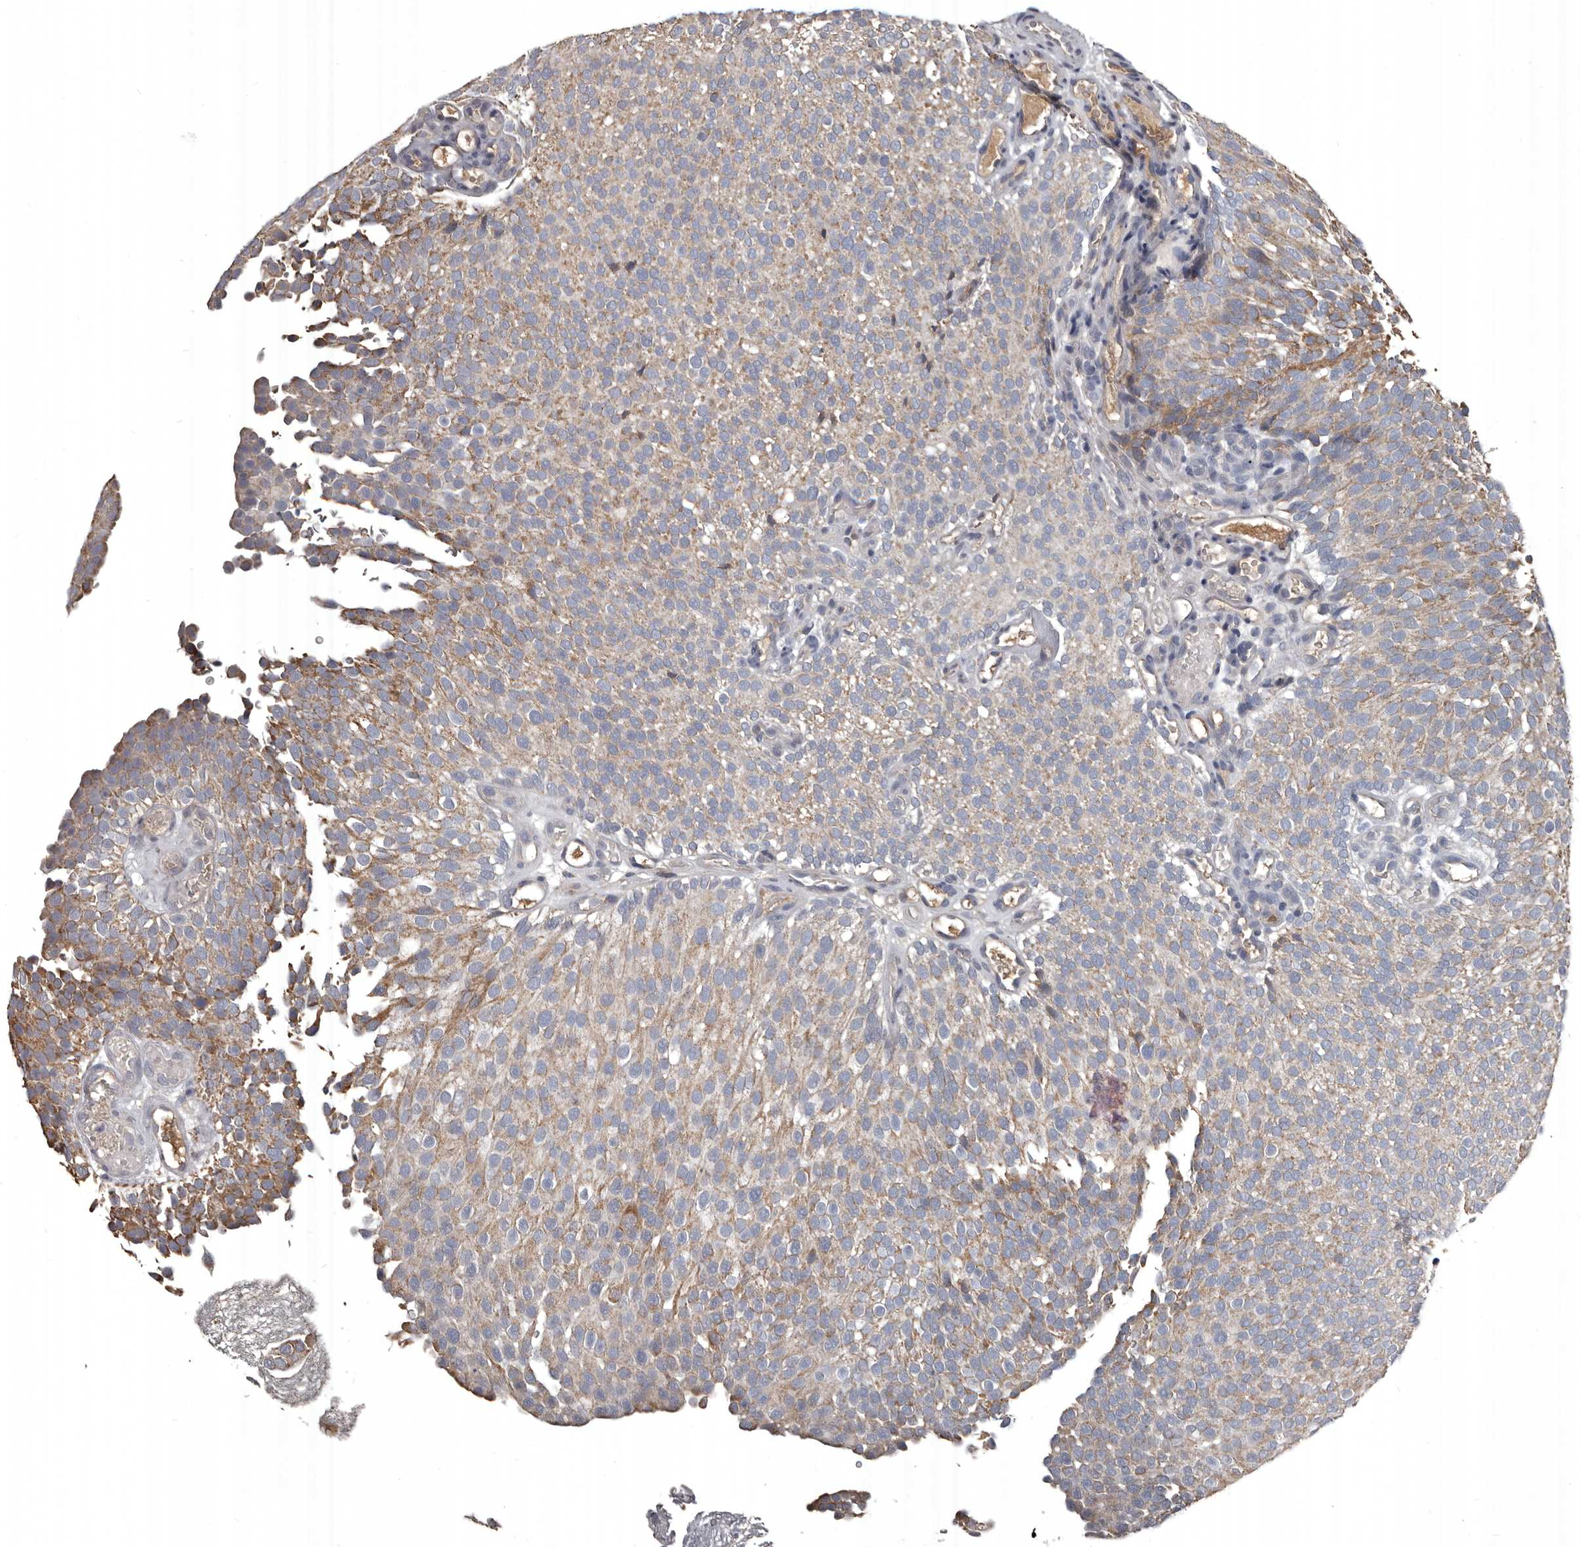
{"staining": {"intensity": "weak", "quantity": "25%-75%", "location": "cytoplasmic/membranous"}, "tissue": "urothelial cancer", "cell_type": "Tumor cells", "image_type": "cancer", "snomed": [{"axis": "morphology", "description": "Urothelial carcinoma, Low grade"}, {"axis": "topography", "description": "Urinary bladder"}], "caption": "Immunohistochemical staining of human urothelial carcinoma (low-grade) shows low levels of weak cytoplasmic/membranous protein staining in approximately 25%-75% of tumor cells.", "gene": "GREB1", "patient": {"sex": "male", "age": 78}}